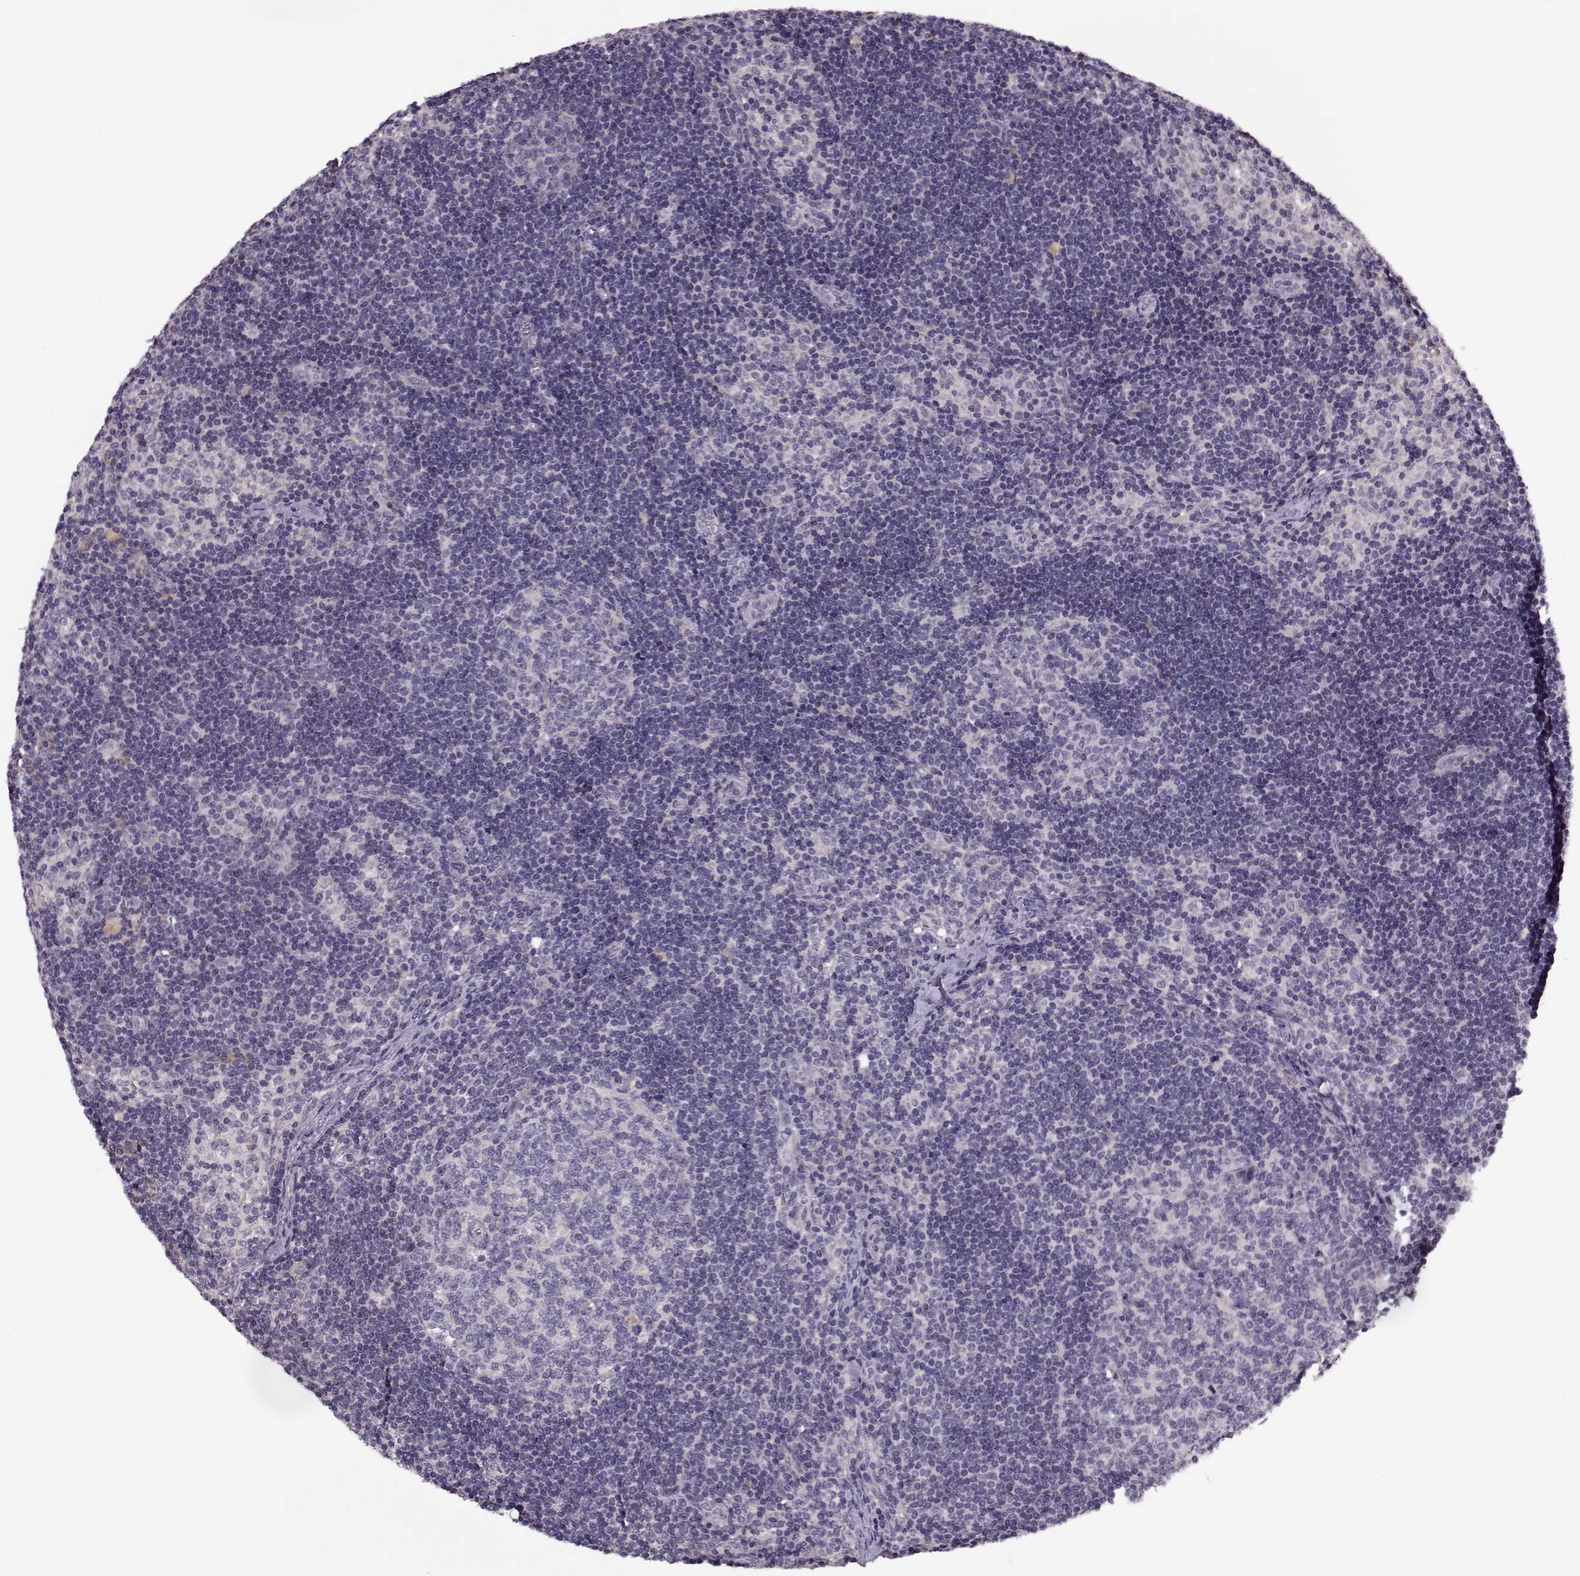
{"staining": {"intensity": "negative", "quantity": "none", "location": "none"}, "tissue": "lymph node", "cell_type": "Germinal center cells", "image_type": "normal", "snomed": [{"axis": "morphology", "description": "Normal tissue, NOS"}, {"axis": "topography", "description": "Lymph node"}], "caption": "Immunohistochemistry (IHC) of normal human lymph node reveals no staining in germinal center cells. Brightfield microscopy of immunohistochemistry (IHC) stained with DAB (3,3'-diaminobenzidine) (brown) and hematoxylin (blue), captured at high magnification.", "gene": "ENTPD8", "patient": {"sex": "female", "age": 52}}